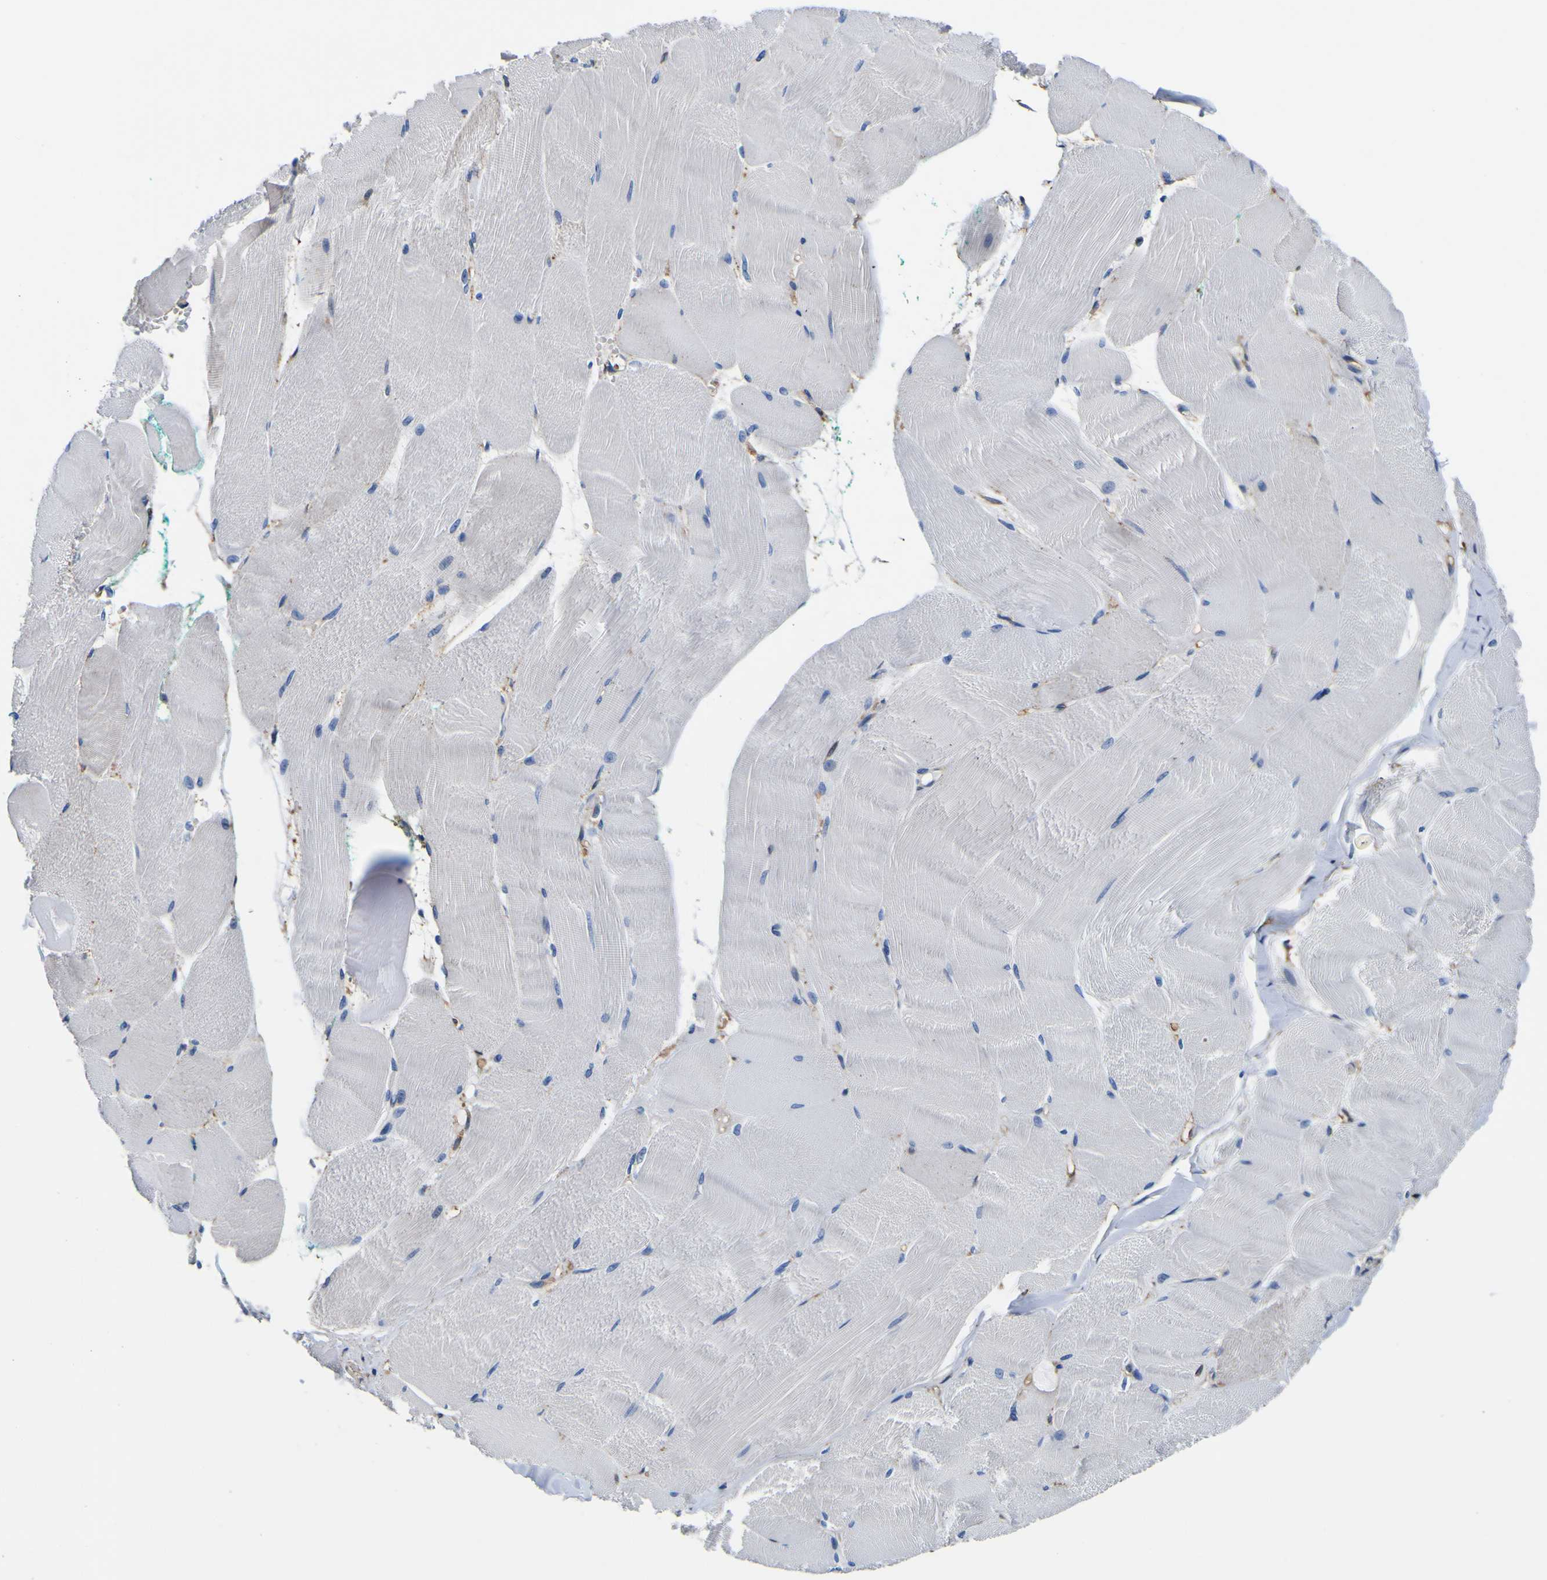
{"staining": {"intensity": "moderate", "quantity": "<25%", "location": "cytoplasmic/membranous"}, "tissue": "skeletal muscle", "cell_type": "Myocytes", "image_type": "normal", "snomed": [{"axis": "morphology", "description": "Normal tissue, NOS"}, {"axis": "morphology", "description": "Squamous cell carcinoma, NOS"}, {"axis": "topography", "description": "Skeletal muscle"}], "caption": "Immunohistochemical staining of unremarkable human skeletal muscle exhibits low levels of moderate cytoplasmic/membranous staining in about <25% of myocytes.", "gene": "PXDN", "patient": {"sex": "male", "age": 51}}